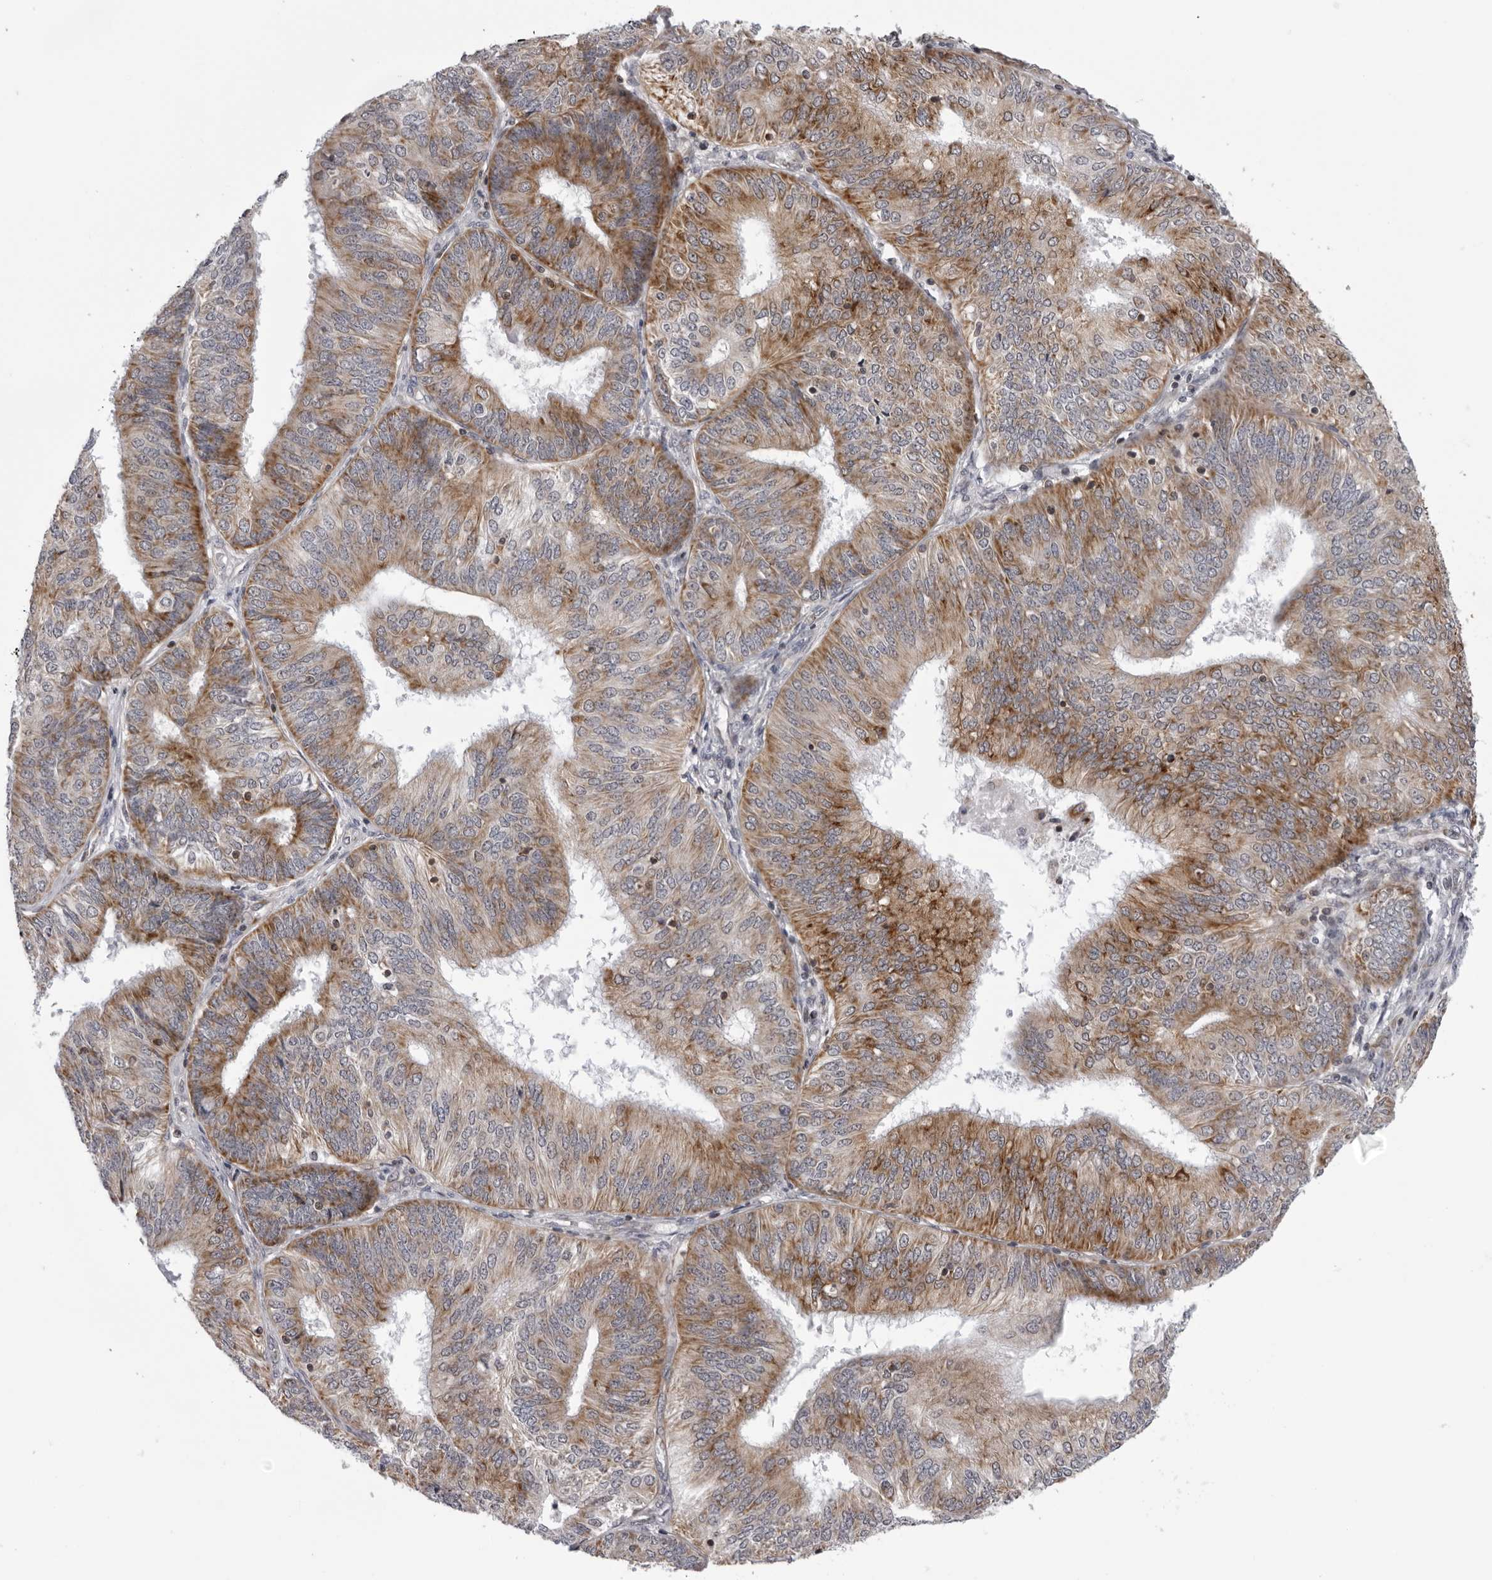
{"staining": {"intensity": "moderate", "quantity": ">75%", "location": "cytoplasmic/membranous"}, "tissue": "endometrial cancer", "cell_type": "Tumor cells", "image_type": "cancer", "snomed": [{"axis": "morphology", "description": "Adenocarcinoma, NOS"}, {"axis": "topography", "description": "Endometrium"}], "caption": "Immunohistochemical staining of human endometrial adenocarcinoma displays medium levels of moderate cytoplasmic/membranous positivity in about >75% of tumor cells.", "gene": "CPT2", "patient": {"sex": "female", "age": 58}}